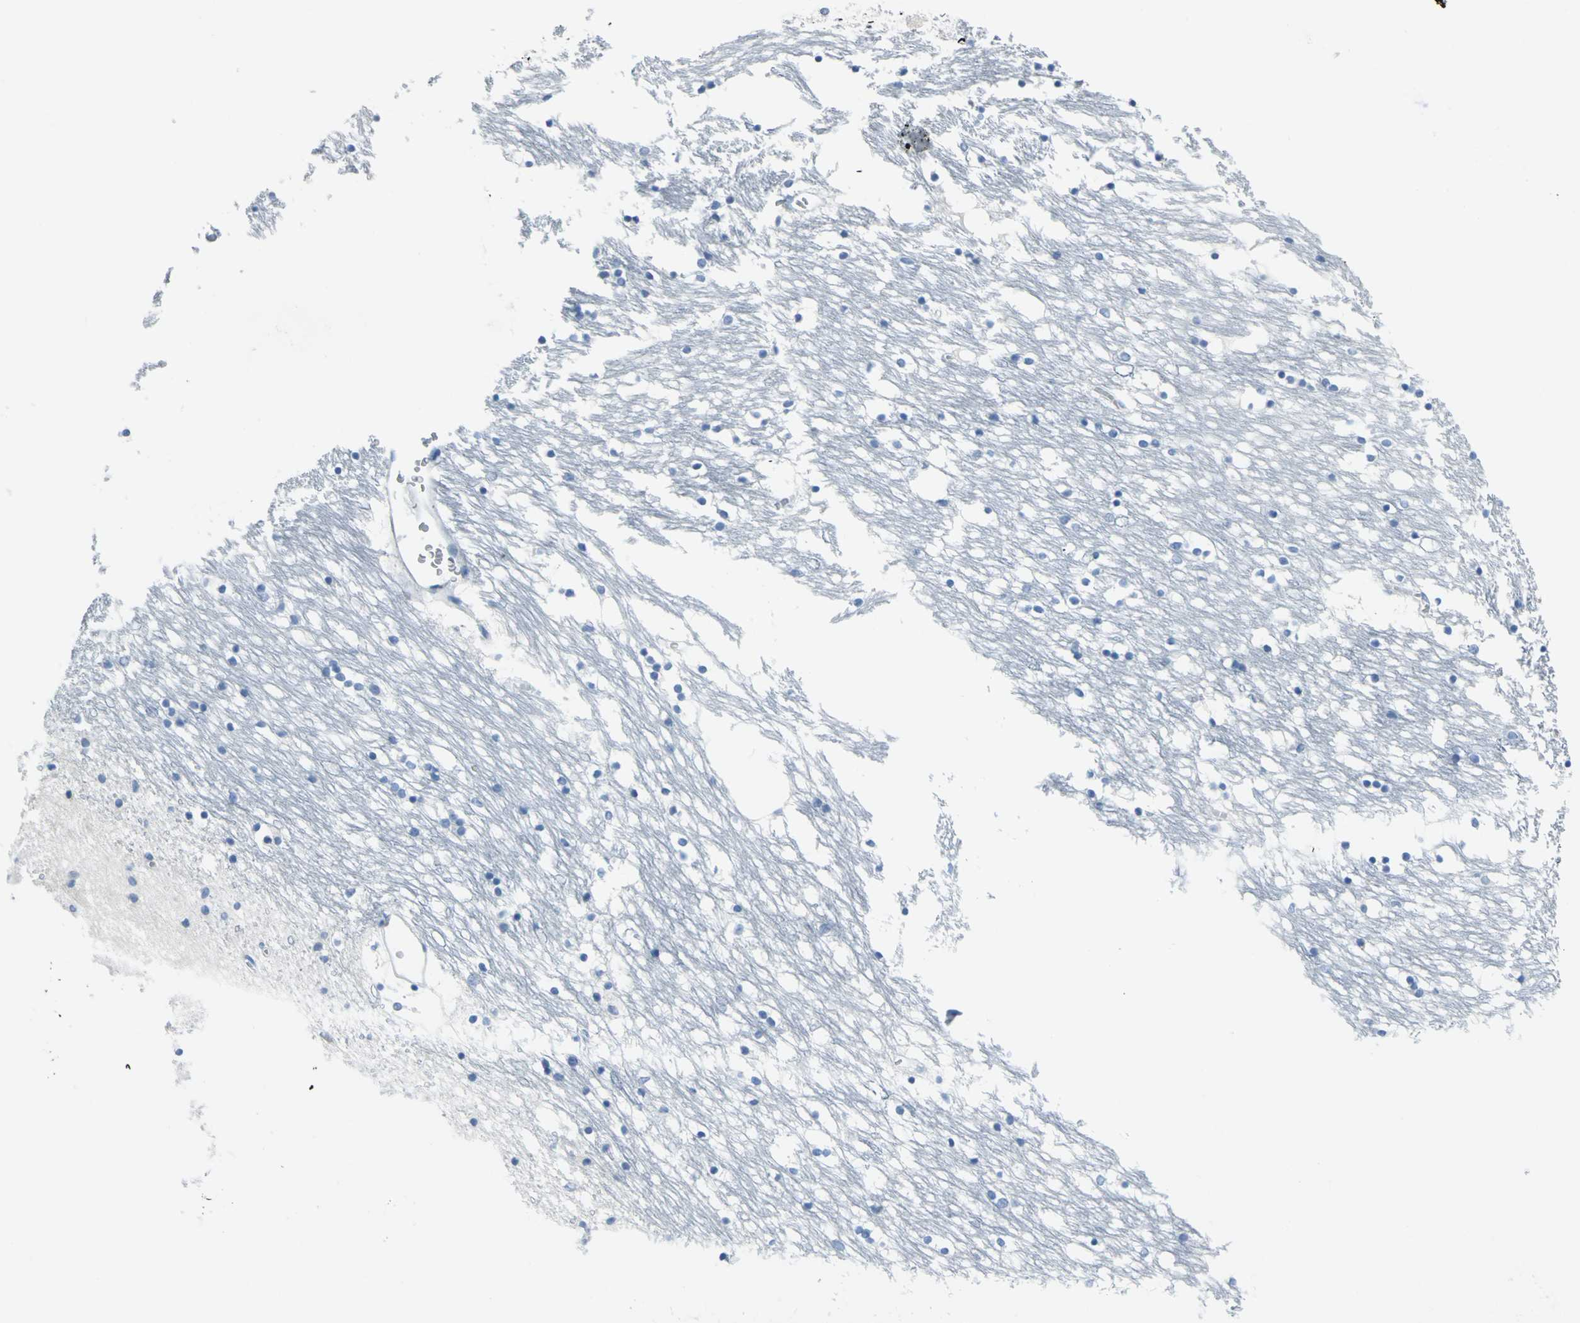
{"staining": {"intensity": "negative", "quantity": "none", "location": "none"}, "tissue": "caudate", "cell_type": "Glial cells", "image_type": "normal", "snomed": [{"axis": "morphology", "description": "Normal tissue, NOS"}, {"axis": "topography", "description": "Lateral ventricle wall"}], "caption": "This is an immunohistochemistry (IHC) image of benign caudate. There is no staining in glial cells.", "gene": "PKLR", "patient": {"sex": "male", "age": 45}}